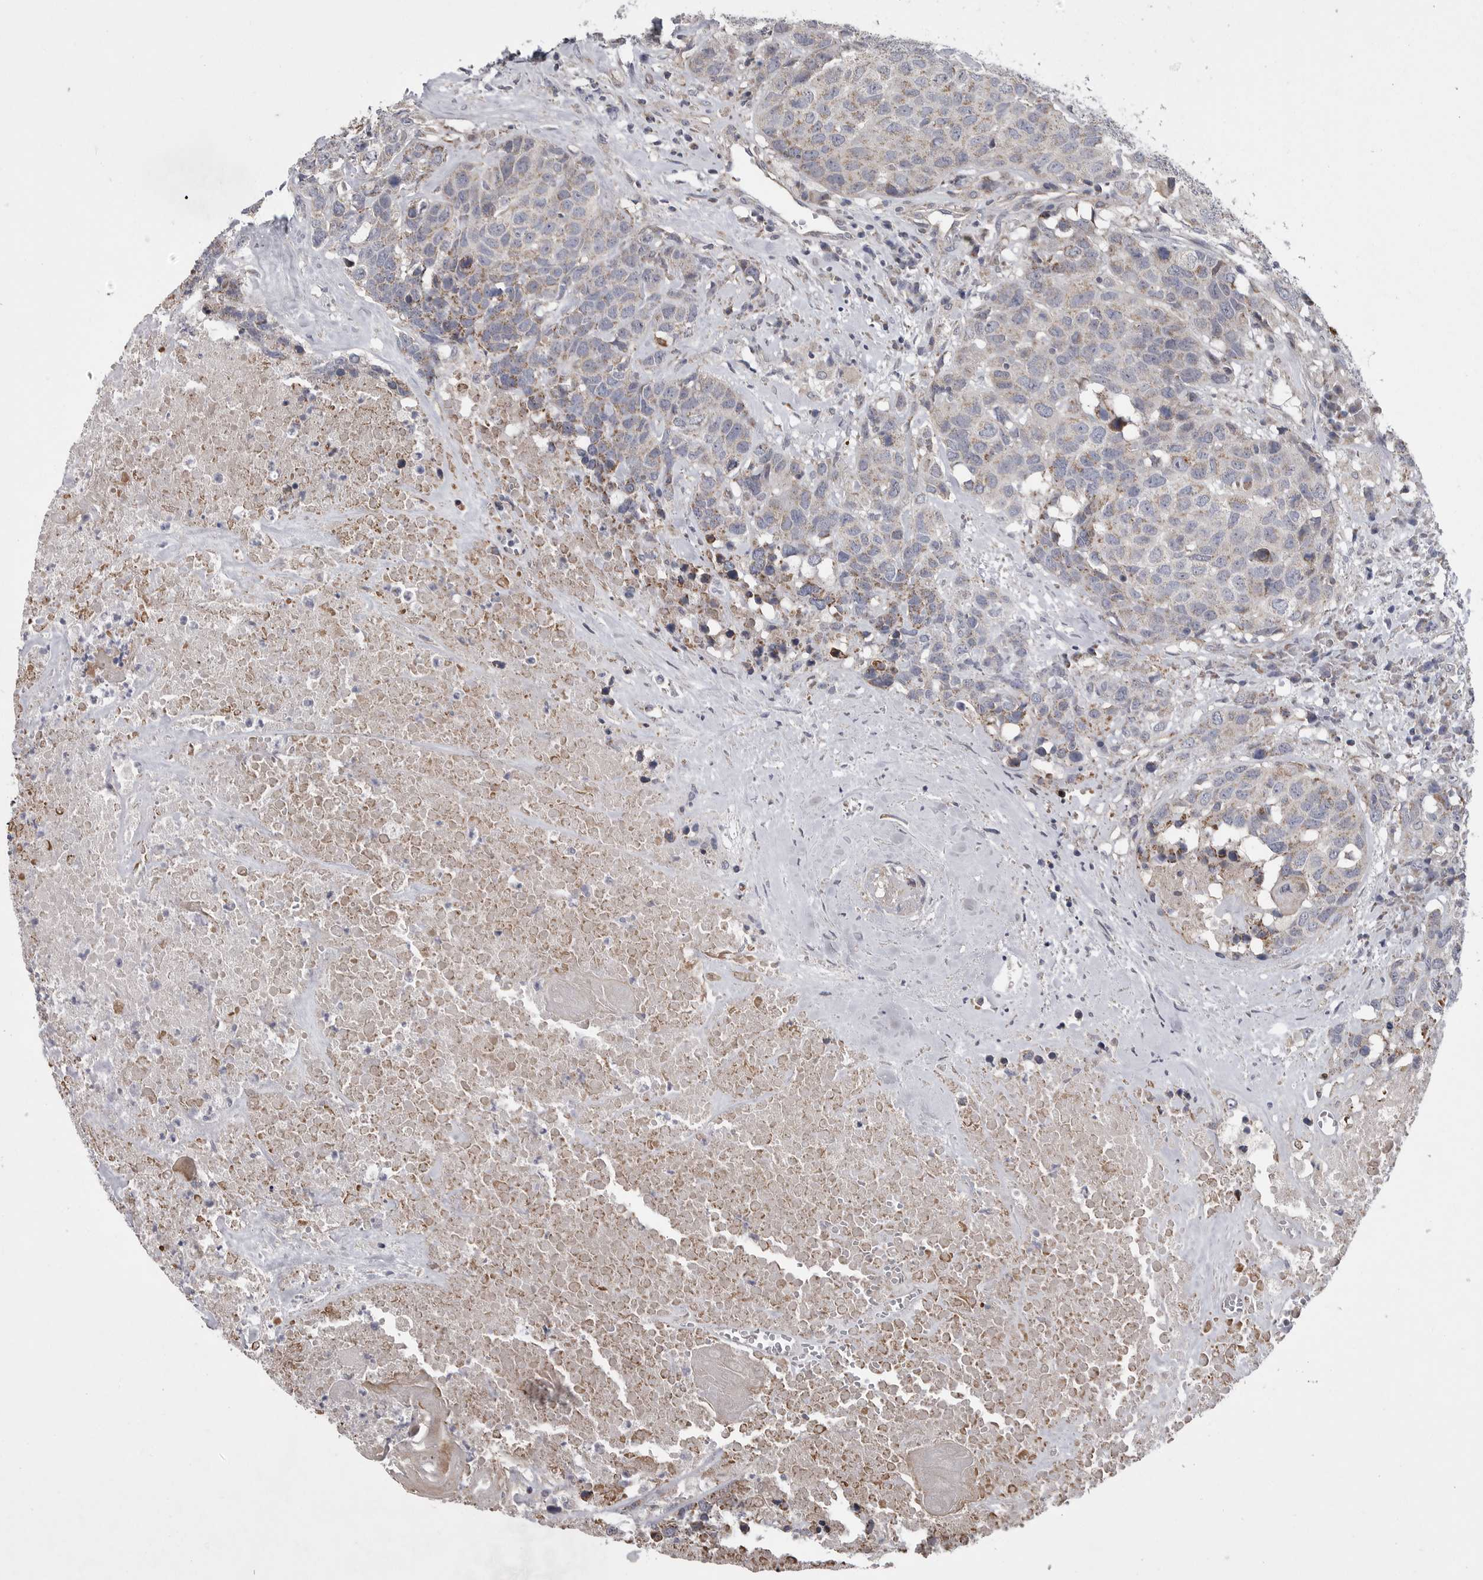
{"staining": {"intensity": "weak", "quantity": "25%-75%", "location": "cytoplasmic/membranous"}, "tissue": "head and neck cancer", "cell_type": "Tumor cells", "image_type": "cancer", "snomed": [{"axis": "morphology", "description": "Squamous cell carcinoma, NOS"}, {"axis": "topography", "description": "Head-Neck"}], "caption": "Squamous cell carcinoma (head and neck) was stained to show a protein in brown. There is low levels of weak cytoplasmic/membranous staining in about 25%-75% of tumor cells.", "gene": "CRP", "patient": {"sex": "male", "age": 66}}